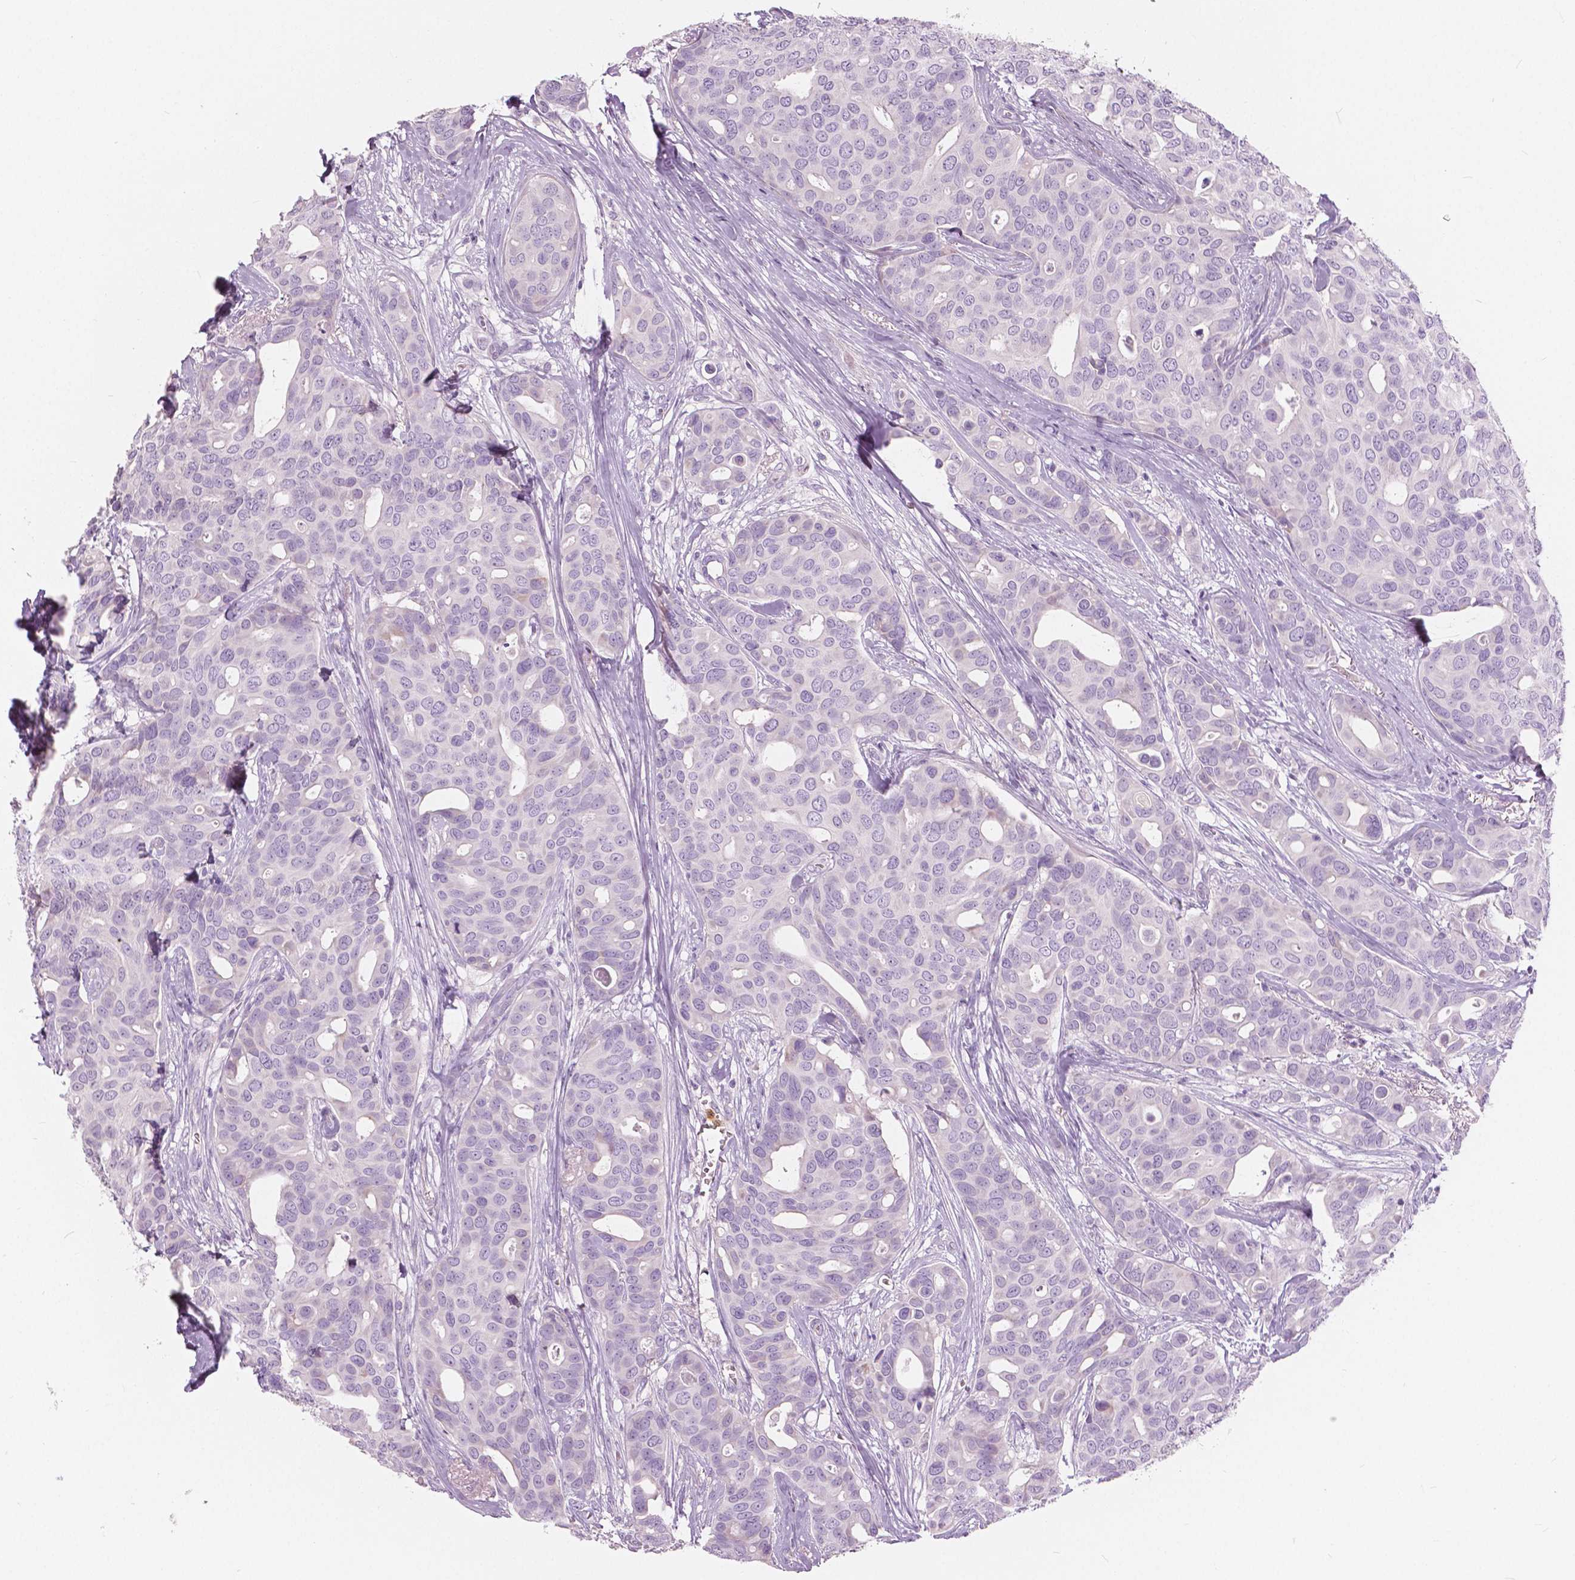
{"staining": {"intensity": "negative", "quantity": "none", "location": "none"}, "tissue": "breast cancer", "cell_type": "Tumor cells", "image_type": "cancer", "snomed": [{"axis": "morphology", "description": "Duct carcinoma"}, {"axis": "topography", "description": "Breast"}], "caption": "This photomicrograph is of breast cancer stained with immunohistochemistry (IHC) to label a protein in brown with the nuclei are counter-stained blue. There is no staining in tumor cells. (Stains: DAB (3,3'-diaminobenzidine) immunohistochemistry with hematoxylin counter stain, Microscopy: brightfield microscopy at high magnification).", "gene": "CXCR2", "patient": {"sex": "female", "age": 54}}